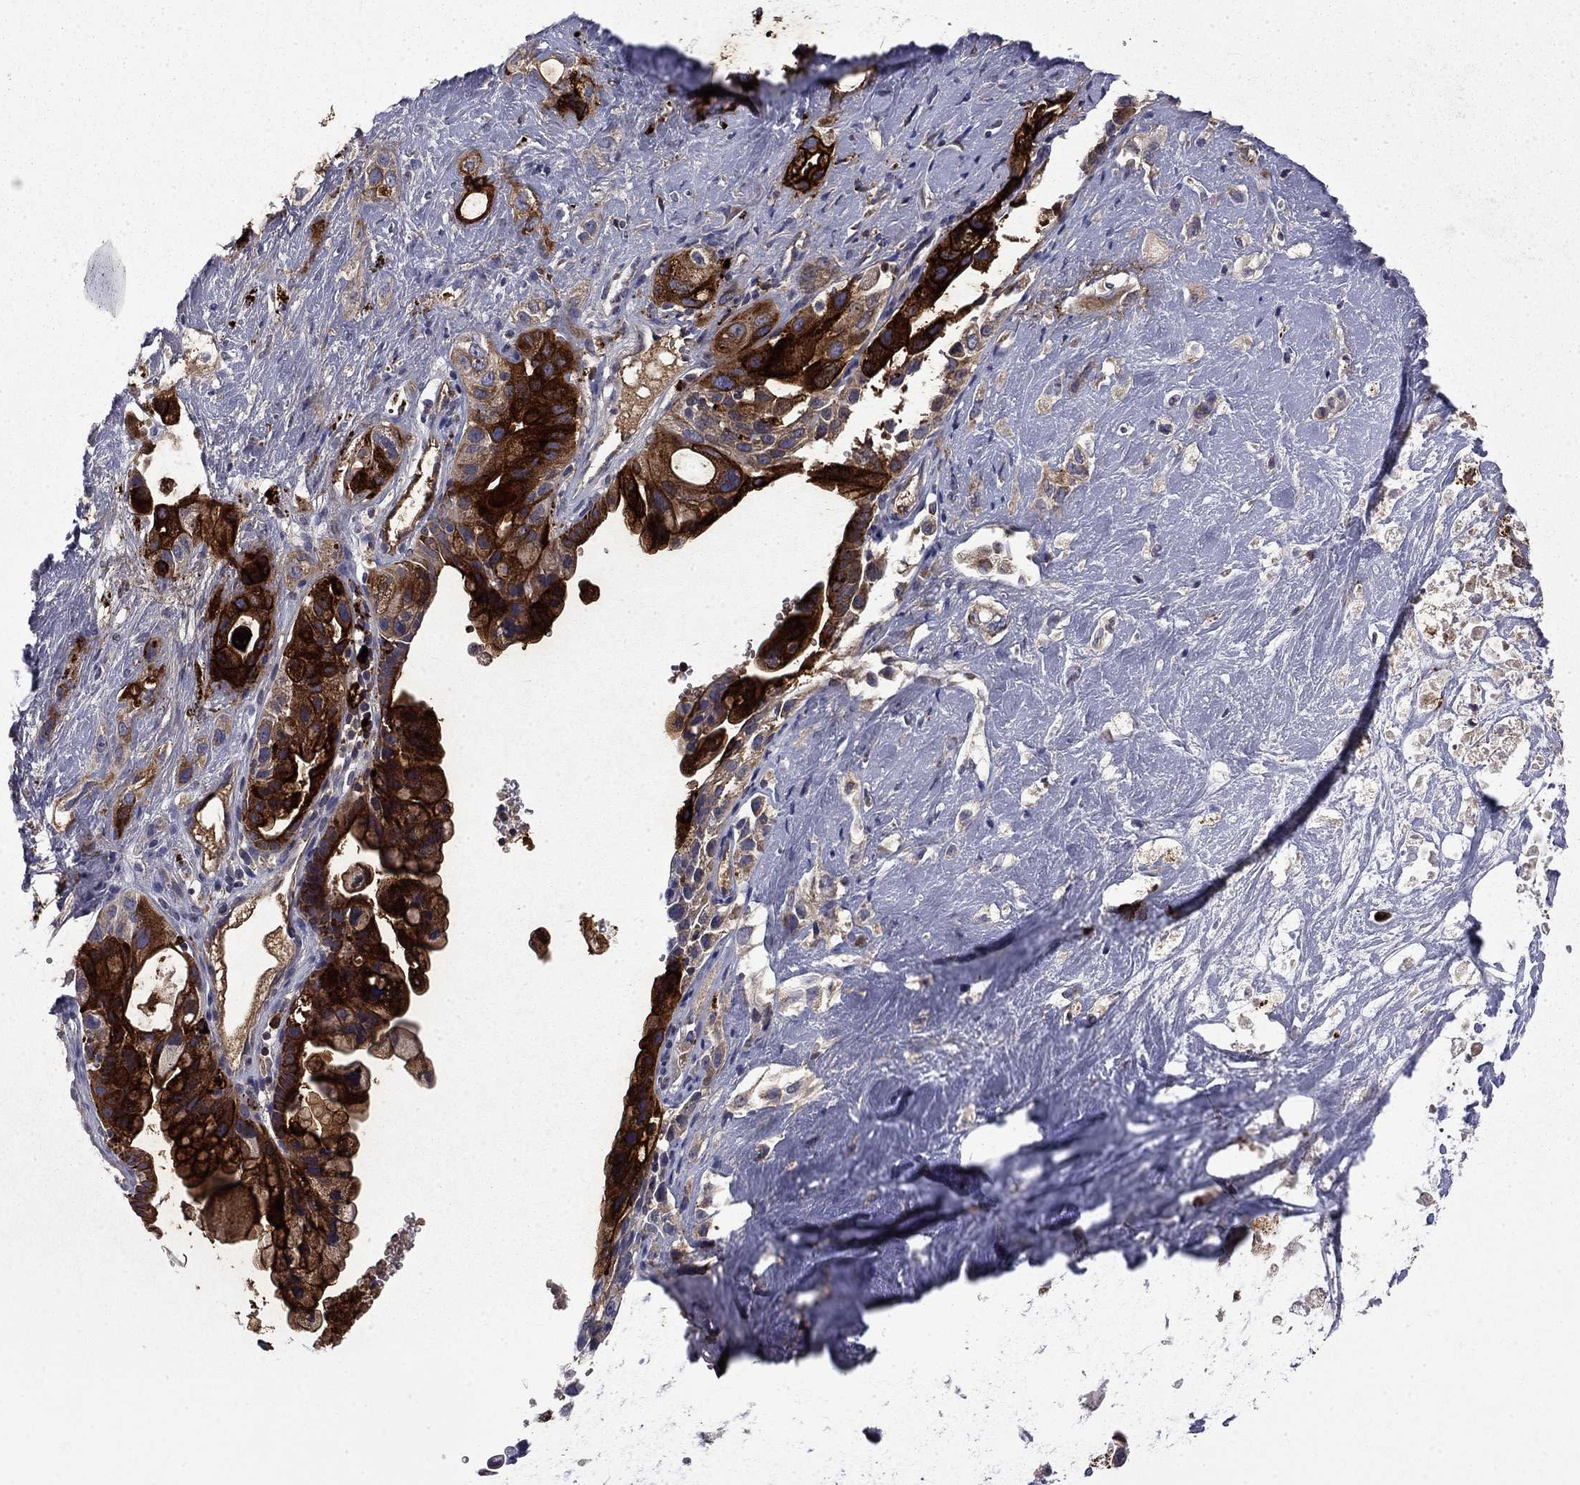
{"staining": {"intensity": "strong", "quantity": ">75%", "location": "cytoplasmic/membranous"}, "tissue": "pancreatic cancer", "cell_type": "Tumor cells", "image_type": "cancer", "snomed": [{"axis": "morphology", "description": "Adenocarcinoma, NOS"}, {"axis": "topography", "description": "Pancreas"}], "caption": "Immunohistochemical staining of pancreatic adenocarcinoma reveals high levels of strong cytoplasmic/membranous expression in about >75% of tumor cells. (DAB (3,3'-diaminobenzidine) IHC with brightfield microscopy, high magnification).", "gene": "CEACAM7", "patient": {"sex": "male", "age": 44}}